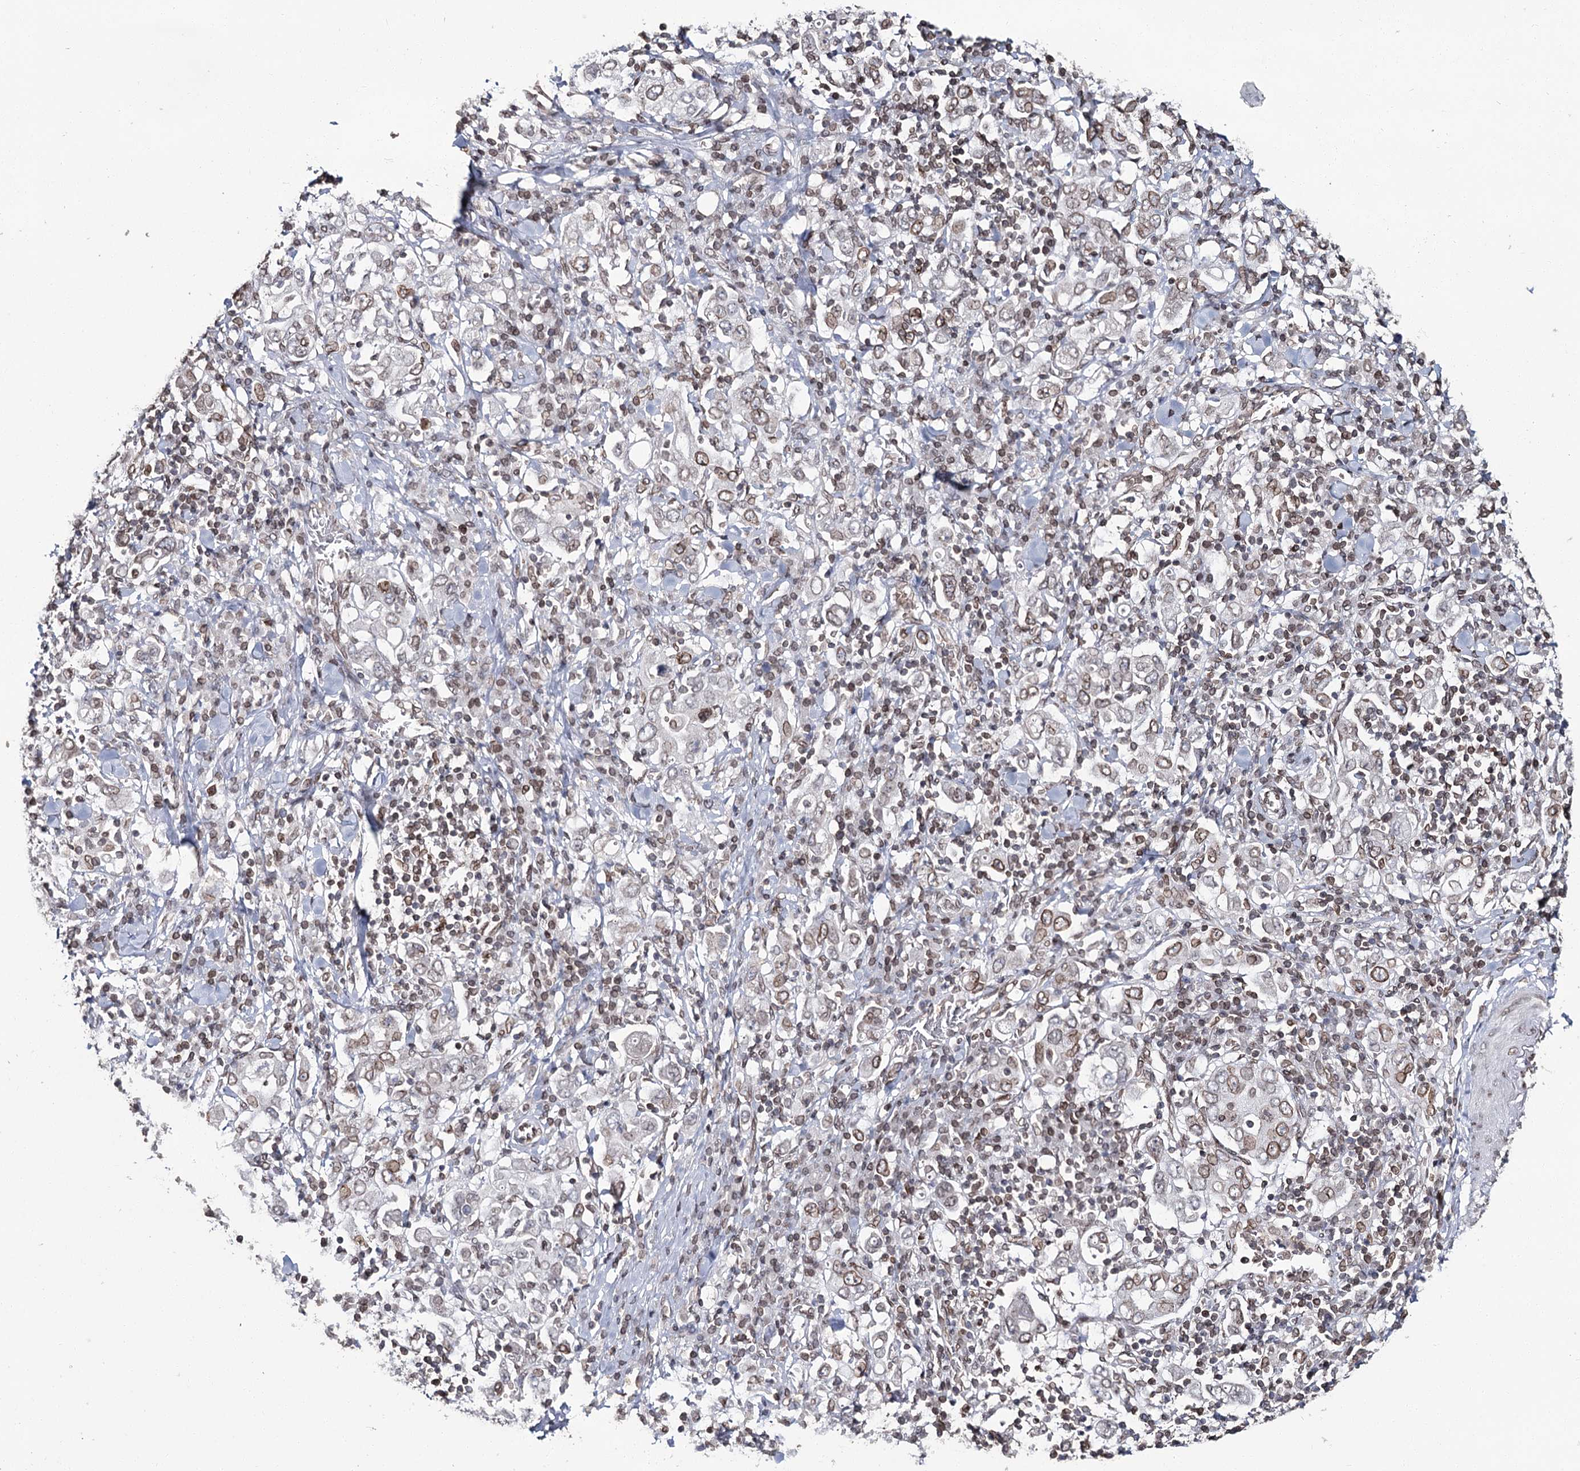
{"staining": {"intensity": "weak", "quantity": ">75%", "location": "cytoplasmic/membranous,nuclear"}, "tissue": "stomach cancer", "cell_type": "Tumor cells", "image_type": "cancer", "snomed": [{"axis": "morphology", "description": "Adenocarcinoma, NOS"}, {"axis": "topography", "description": "Stomach, upper"}], "caption": "Adenocarcinoma (stomach) was stained to show a protein in brown. There is low levels of weak cytoplasmic/membranous and nuclear staining in about >75% of tumor cells. Immunohistochemistry stains the protein of interest in brown and the nuclei are stained blue.", "gene": "KIAA0930", "patient": {"sex": "male", "age": 62}}